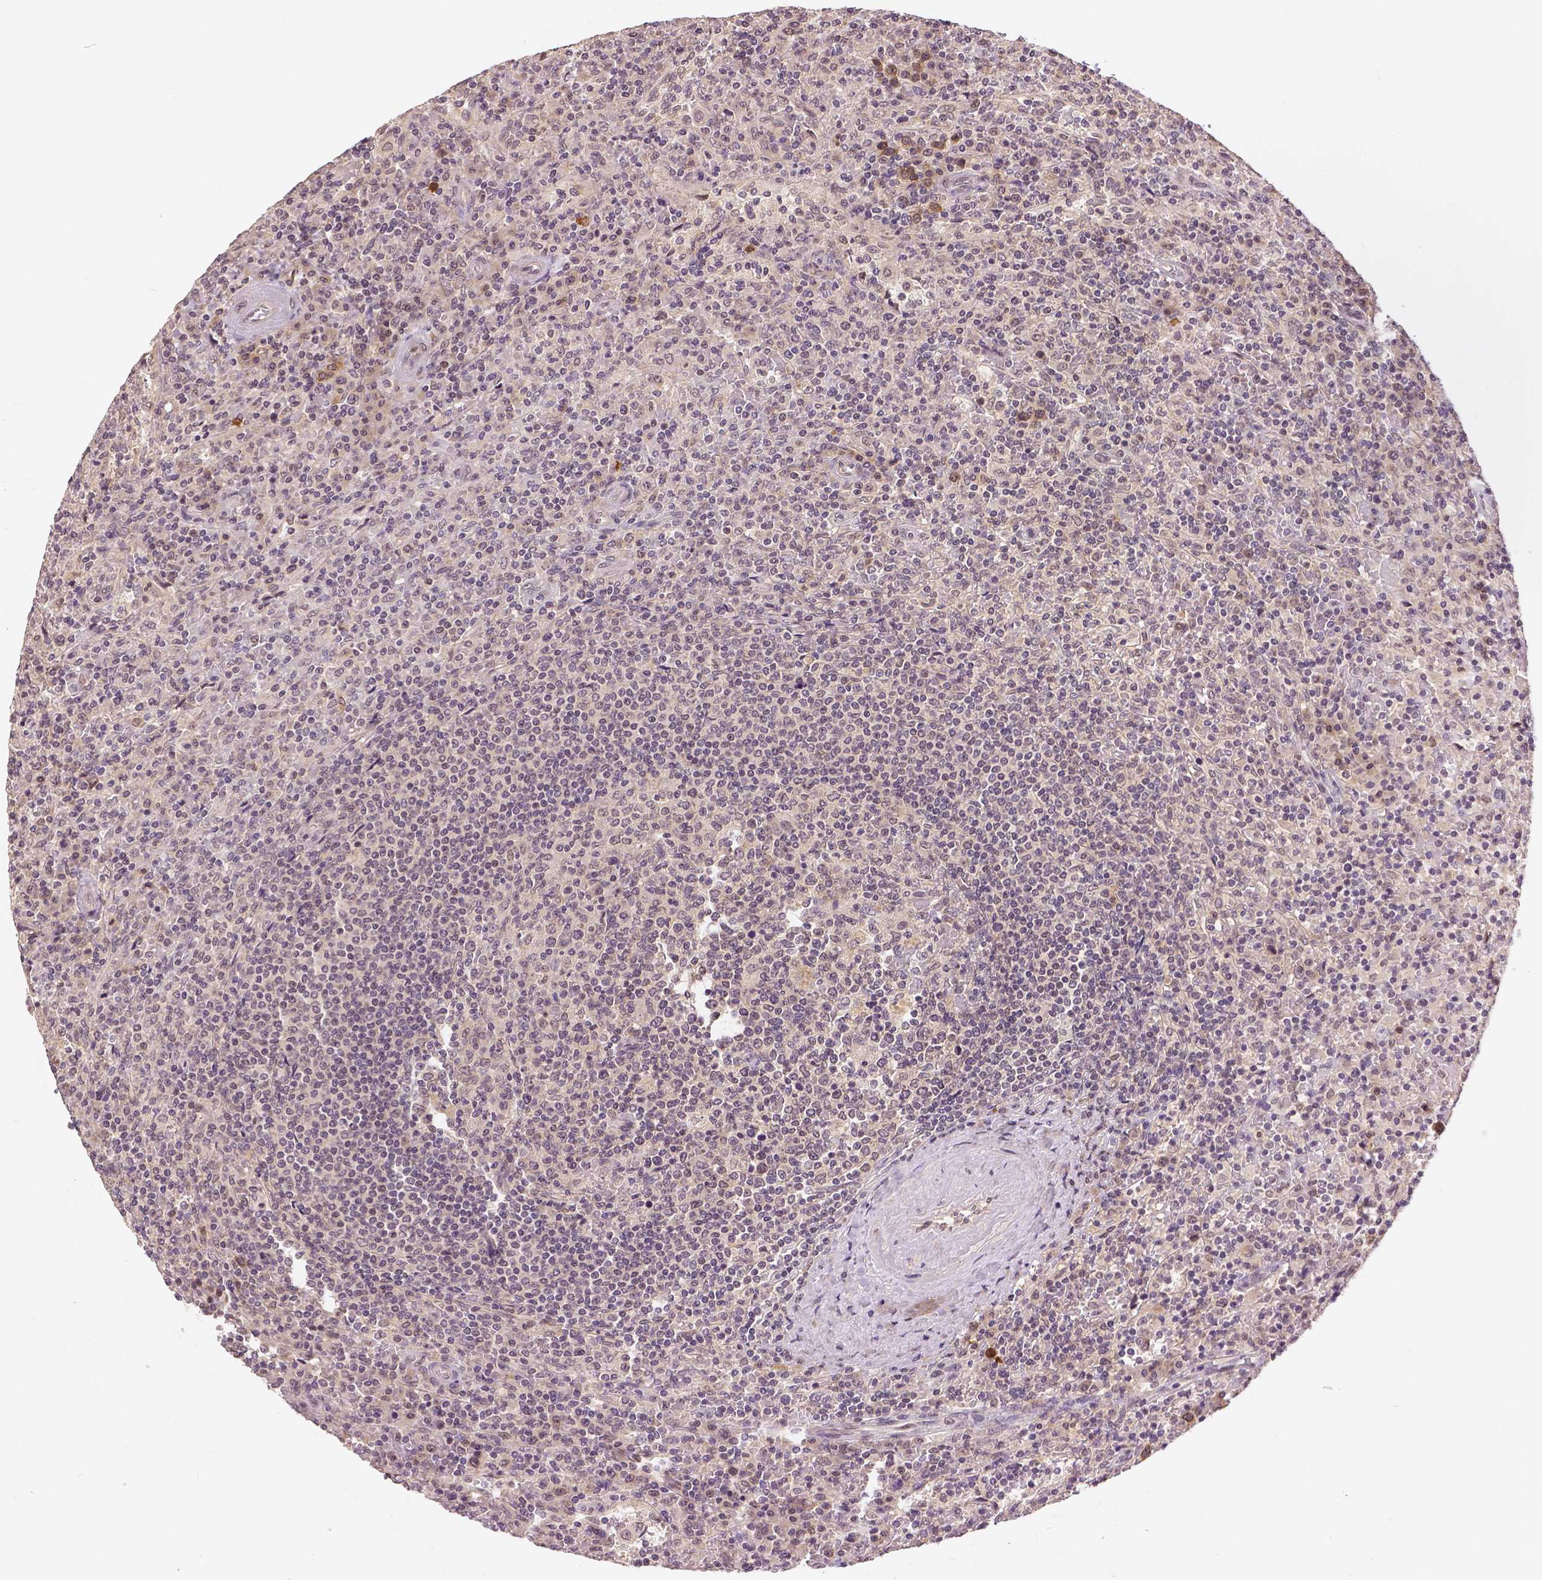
{"staining": {"intensity": "negative", "quantity": "none", "location": "none"}, "tissue": "lymphoma", "cell_type": "Tumor cells", "image_type": "cancer", "snomed": [{"axis": "morphology", "description": "Malignant lymphoma, non-Hodgkin's type, Low grade"}, {"axis": "topography", "description": "Spleen"}], "caption": "Malignant lymphoma, non-Hodgkin's type (low-grade) stained for a protein using immunohistochemistry (IHC) reveals no staining tumor cells.", "gene": "MAP1LC3B", "patient": {"sex": "male", "age": 62}}